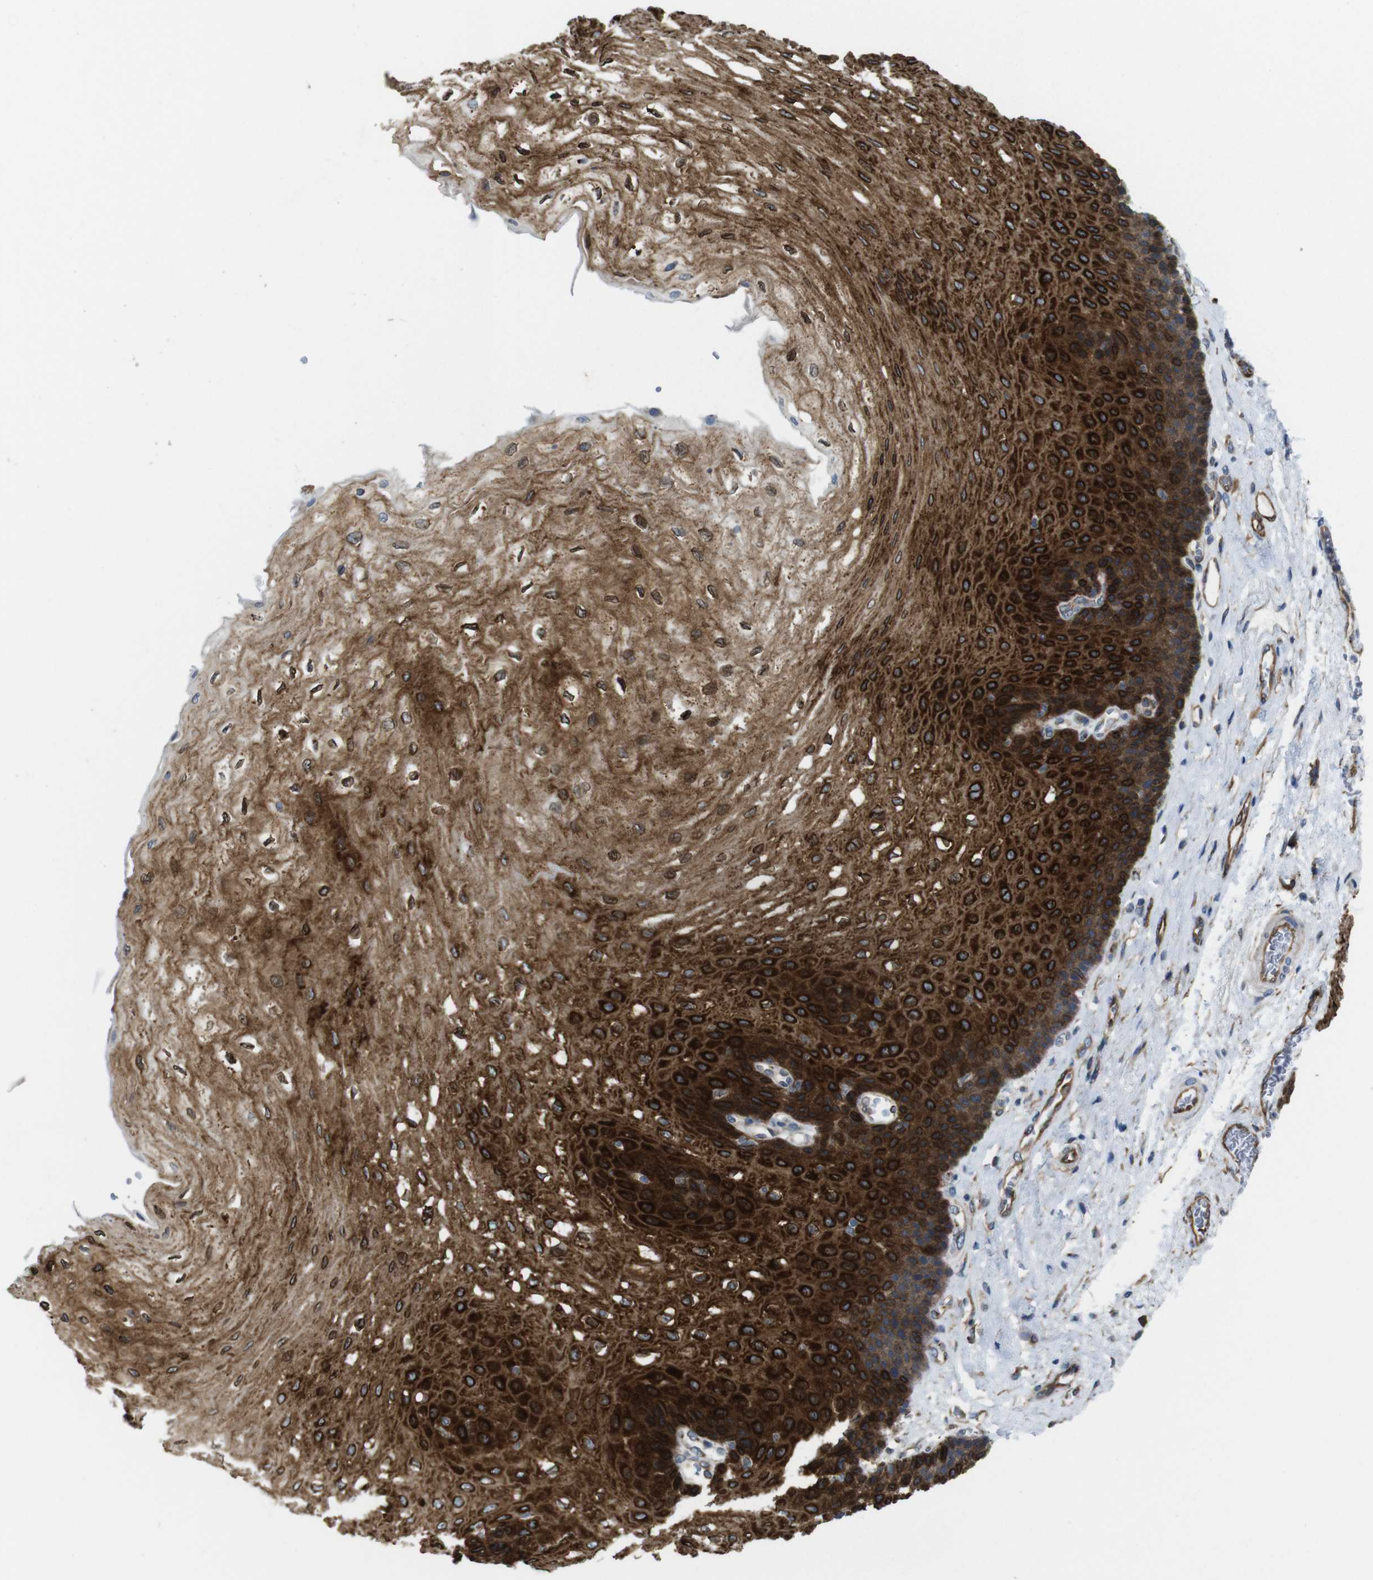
{"staining": {"intensity": "strong", "quantity": "25%-75%", "location": "cytoplasmic/membranous"}, "tissue": "esophagus", "cell_type": "Squamous epithelial cells", "image_type": "normal", "snomed": [{"axis": "morphology", "description": "Normal tissue, NOS"}, {"axis": "topography", "description": "Esophagus"}], "caption": "About 25%-75% of squamous epithelial cells in unremarkable human esophagus show strong cytoplasmic/membranous protein expression as visualized by brown immunohistochemical staining.", "gene": "EFCAB14", "patient": {"sex": "female", "age": 72}}